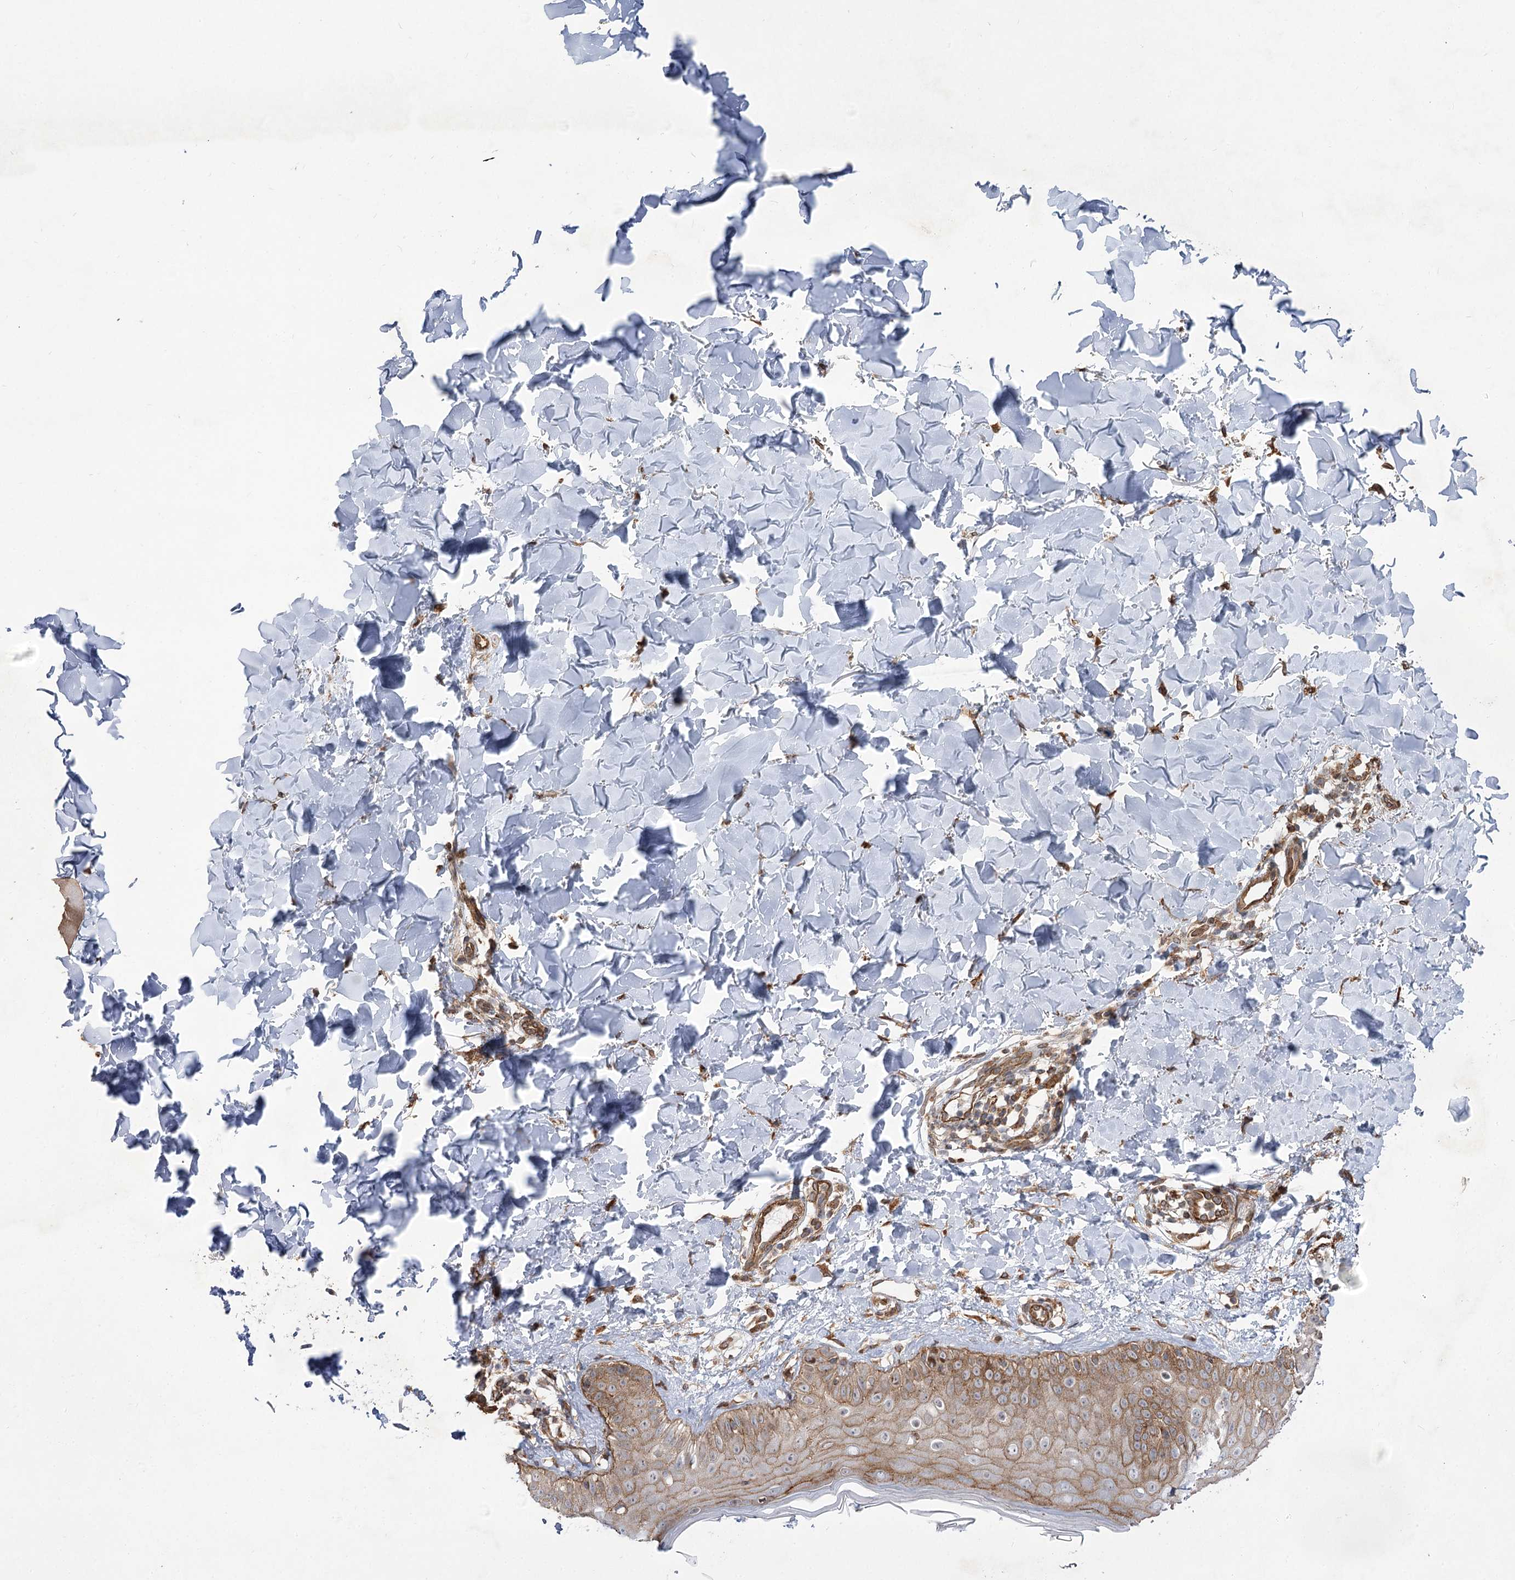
{"staining": {"intensity": "moderate", "quantity": ">75%", "location": "cytoplasmic/membranous"}, "tissue": "skin", "cell_type": "Fibroblasts", "image_type": "normal", "snomed": [{"axis": "morphology", "description": "Normal tissue, NOS"}, {"axis": "topography", "description": "Skin"}], "caption": "Unremarkable skin displays moderate cytoplasmic/membranous expression in about >75% of fibroblasts (DAB = brown stain, brightfield microscopy at high magnification)..", "gene": "SH3BP5L", "patient": {"sex": "male", "age": 52}}